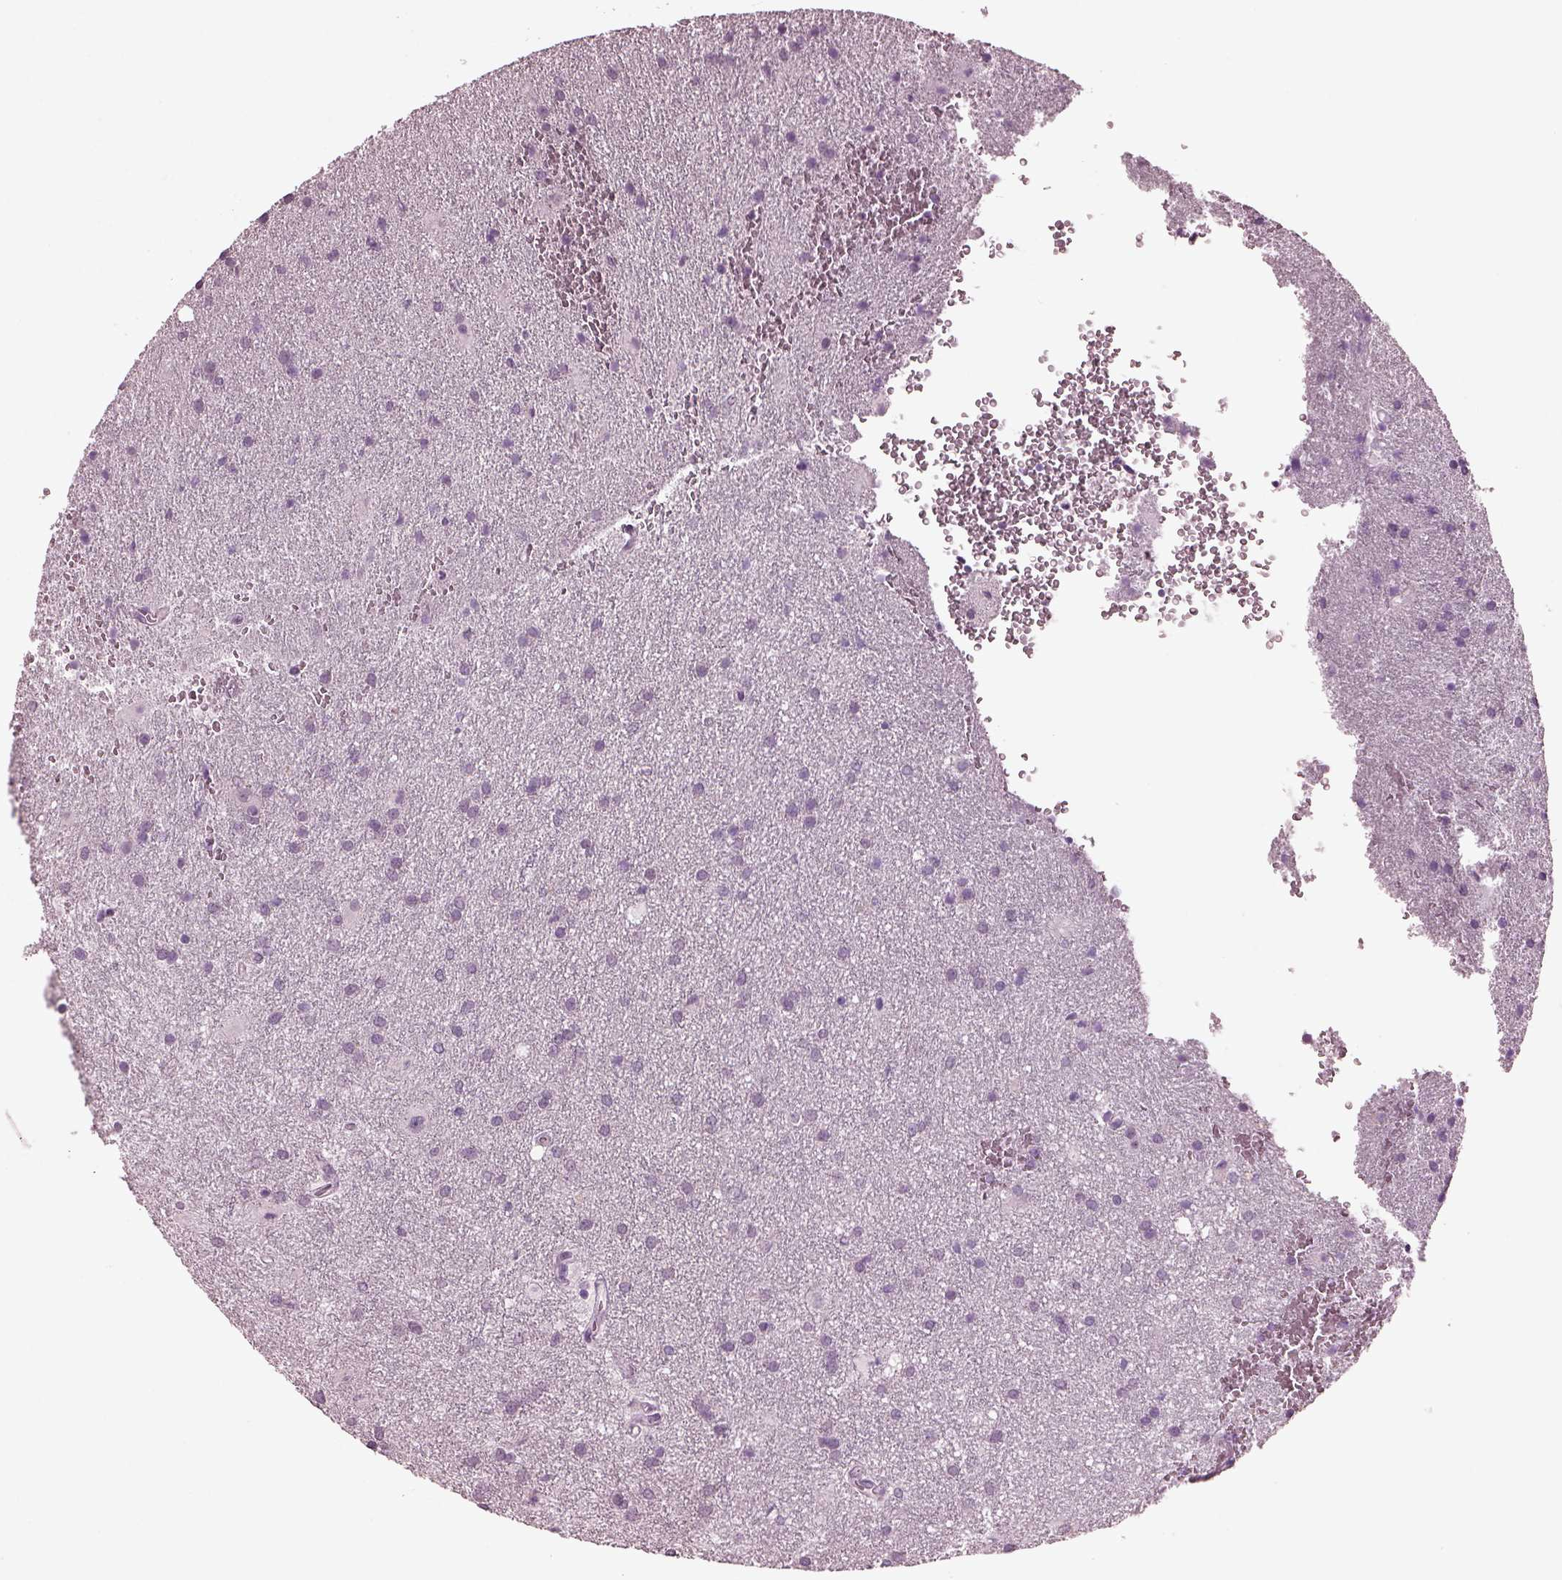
{"staining": {"intensity": "negative", "quantity": "none", "location": "none"}, "tissue": "glioma", "cell_type": "Tumor cells", "image_type": "cancer", "snomed": [{"axis": "morphology", "description": "Glioma, malignant, Low grade"}, {"axis": "topography", "description": "Brain"}], "caption": "The histopathology image displays no significant expression in tumor cells of malignant low-grade glioma.", "gene": "MIB2", "patient": {"sex": "male", "age": 58}}